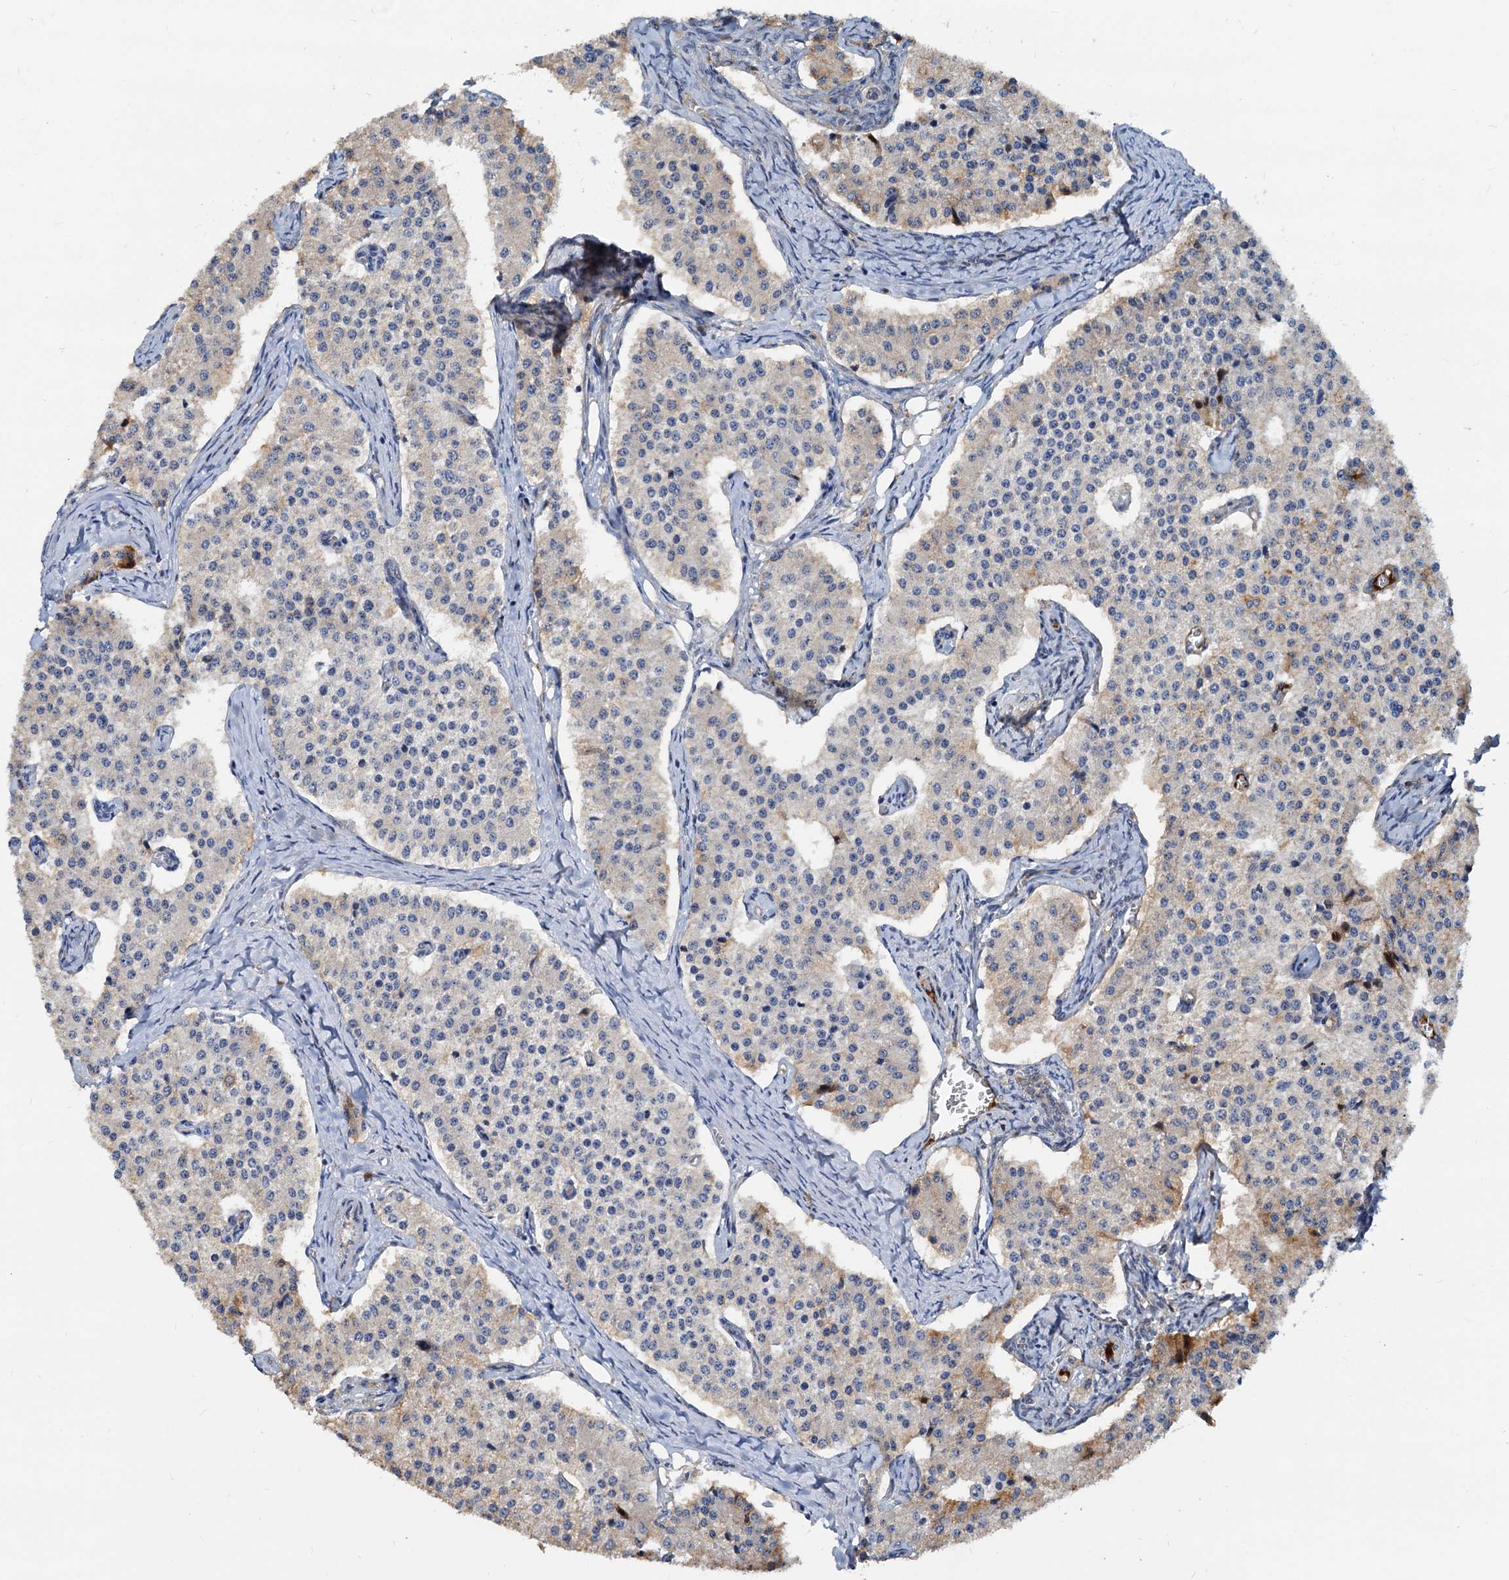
{"staining": {"intensity": "weak", "quantity": "25%-75%", "location": "cytoplasmic/membranous"}, "tissue": "carcinoid", "cell_type": "Tumor cells", "image_type": "cancer", "snomed": [{"axis": "morphology", "description": "Carcinoid, malignant, NOS"}, {"axis": "topography", "description": "Colon"}], "caption": "Weak cytoplasmic/membranous protein expression is identified in approximately 25%-75% of tumor cells in carcinoid (malignant).", "gene": "PTGES3", "patient": {"sex": "female", "age": 52}}